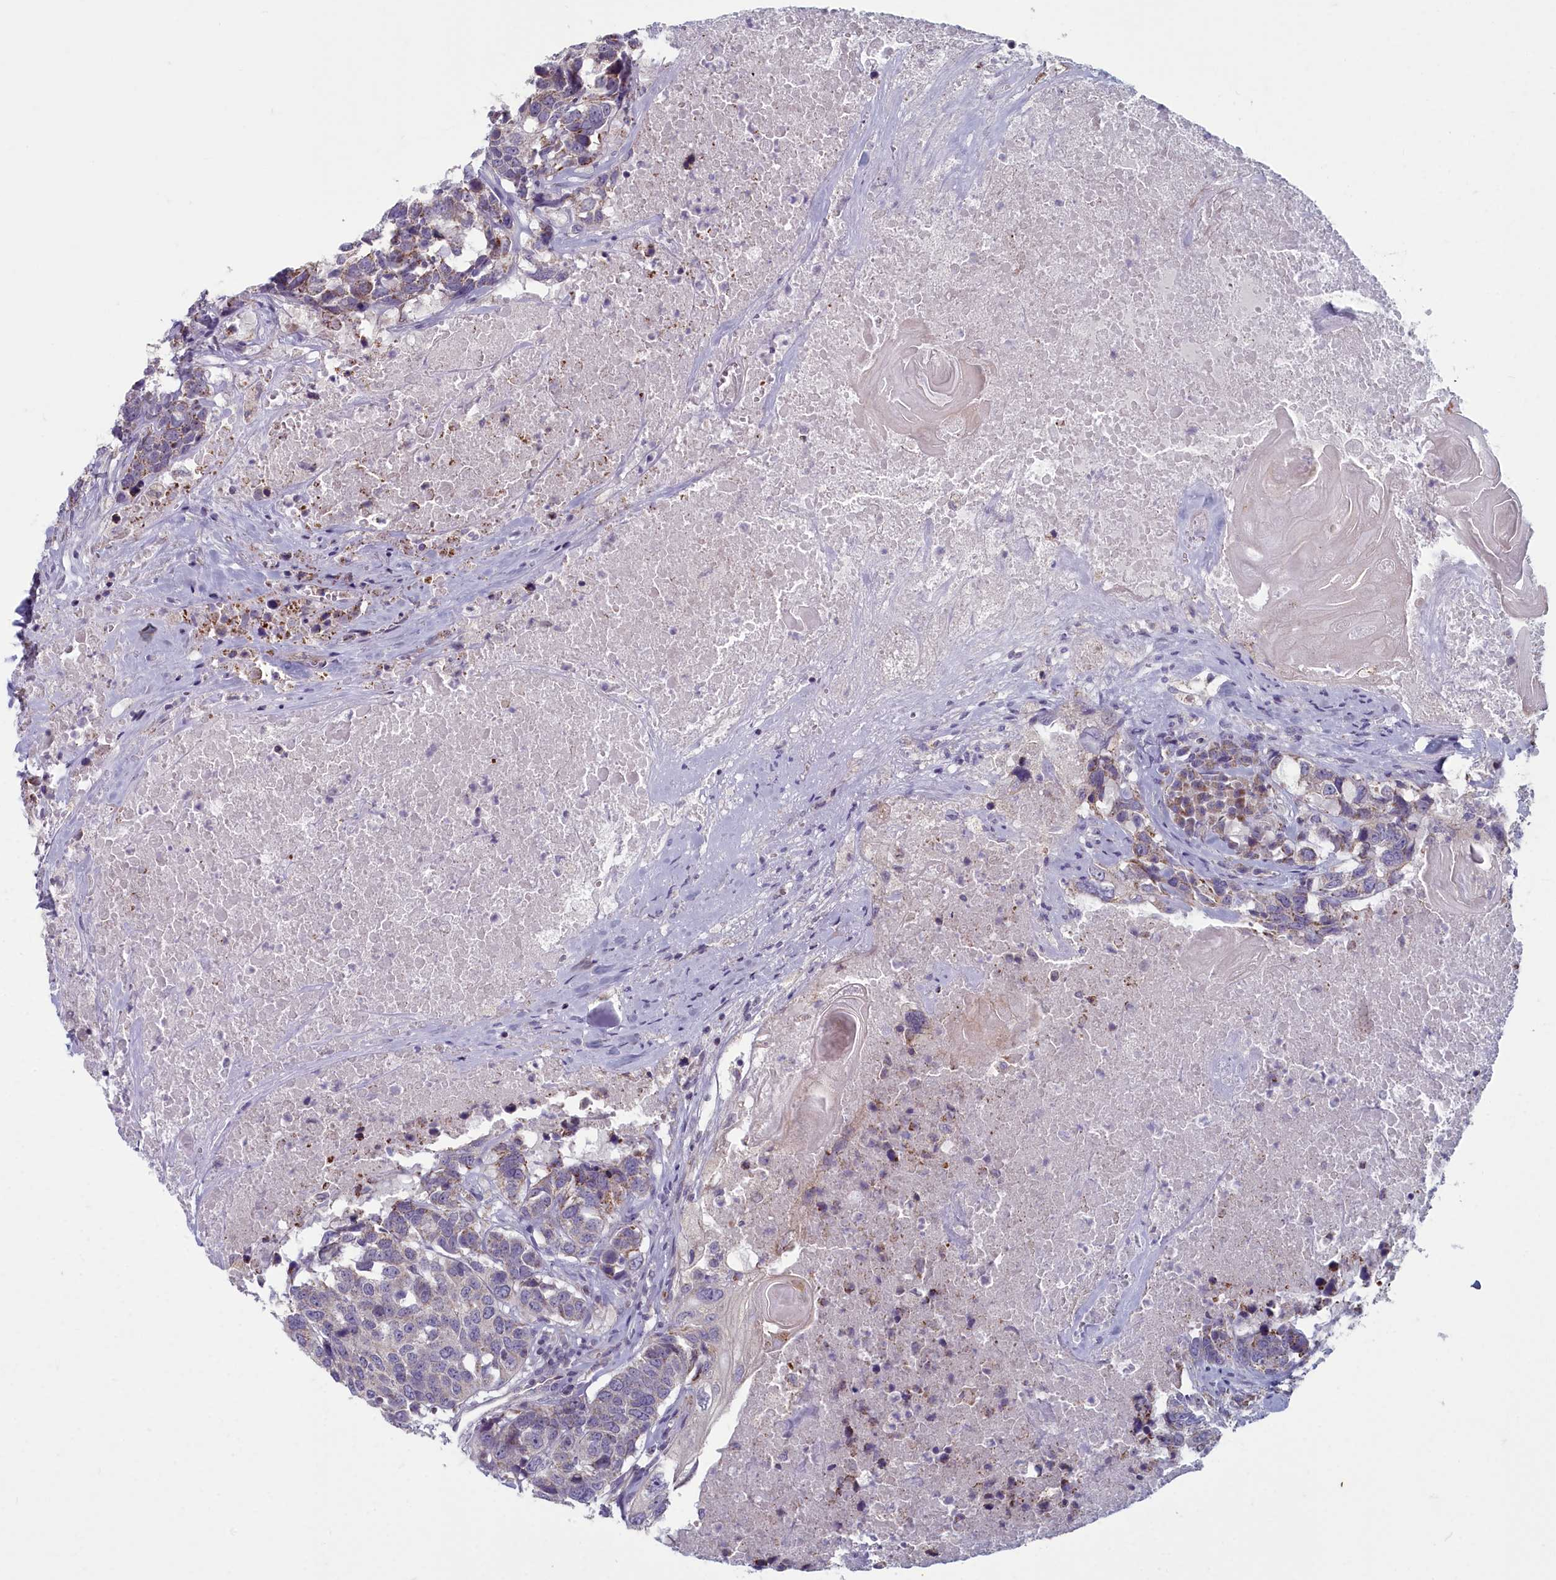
{"staining": {"intensity": "weak", "quantity": "<25%", "location": "cytoplasmic/membranous"}, "tissue": "head and neck cancer", "cell_type": "Tumor cells", "image_type": "cancer", "snomed": [{"axis": "morphology", "description": "Squamous cell carcinoma, NOS"}, {"axis": "topography", "description": "Head-Neck"}], "caption": "This is an immunohistochemistry (IHC) micrograph of human head and neck cancer (squamous cell carcinoma). There is no expression in tumor cells.", "gene": "INSYN2A", "patient": {"sex": "male", "age": 66}}